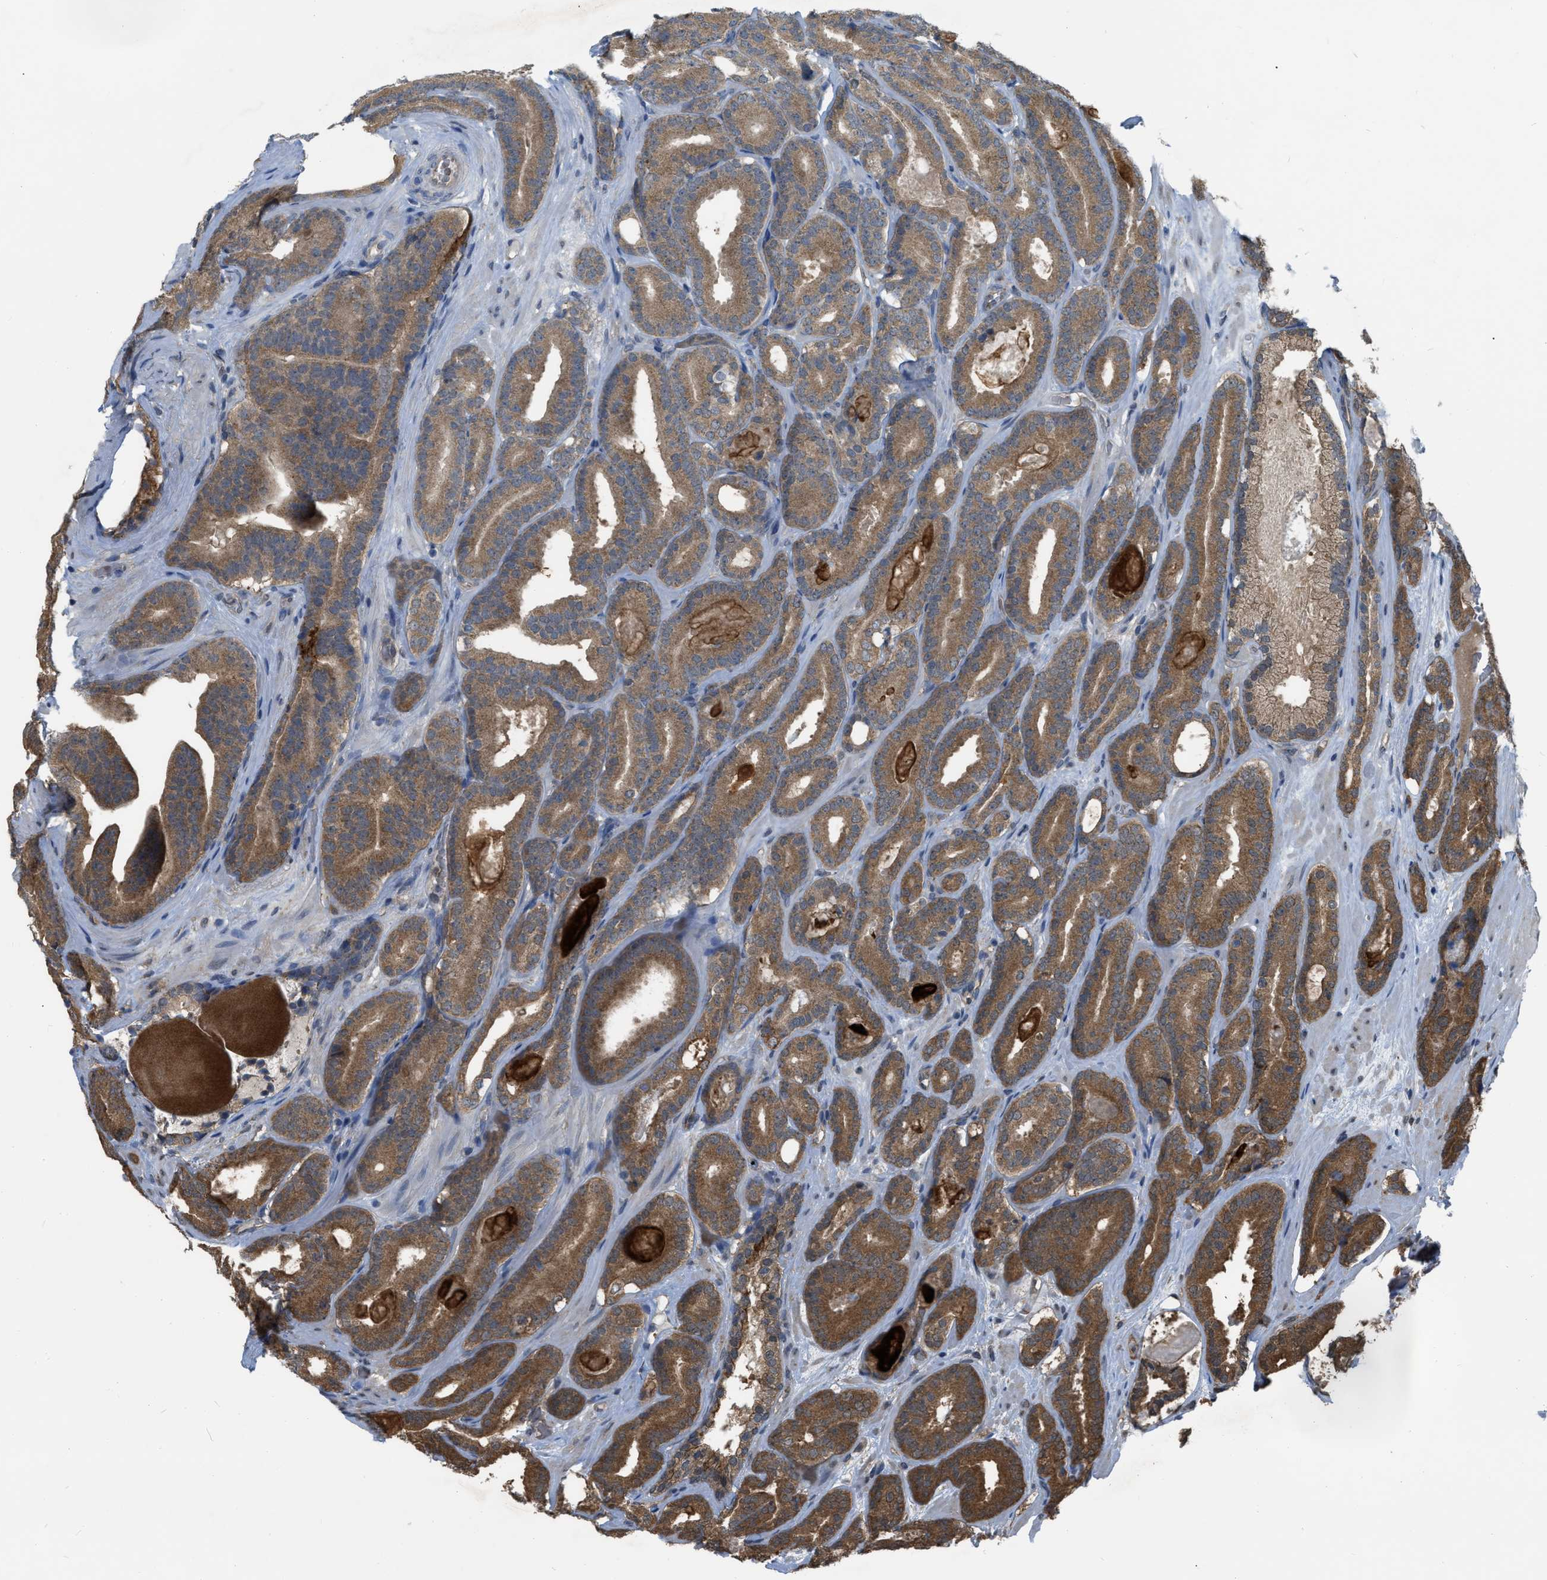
{"staining": {"intensity": "moderate", "quantity": ">75%", "location": "cytoplasmic/membranous"}, "tissue": "prostate cancer", "cell_type": "Tumor cells", "image_type": "cancer", "snomed": [{"axis": "morphology", "description": "Adenocarcinoma, High grade"}, {"axis": "topography", "description": "Prostate"}], "caption": "Immunohistochemistry (DAB (3,3'-diaminobenzidine)) staining of human prostate high-grade adenocarcinoma displays moderate cytoplasmic/membranous protein expression in about >75% of tumor cells. (DAB (3,3'-diaminobenzidine) IHC, brown staining for protein, blue staining for nuclei).", "gene": "BCL7C", "patient": {"sex": "male", "age": 60}}